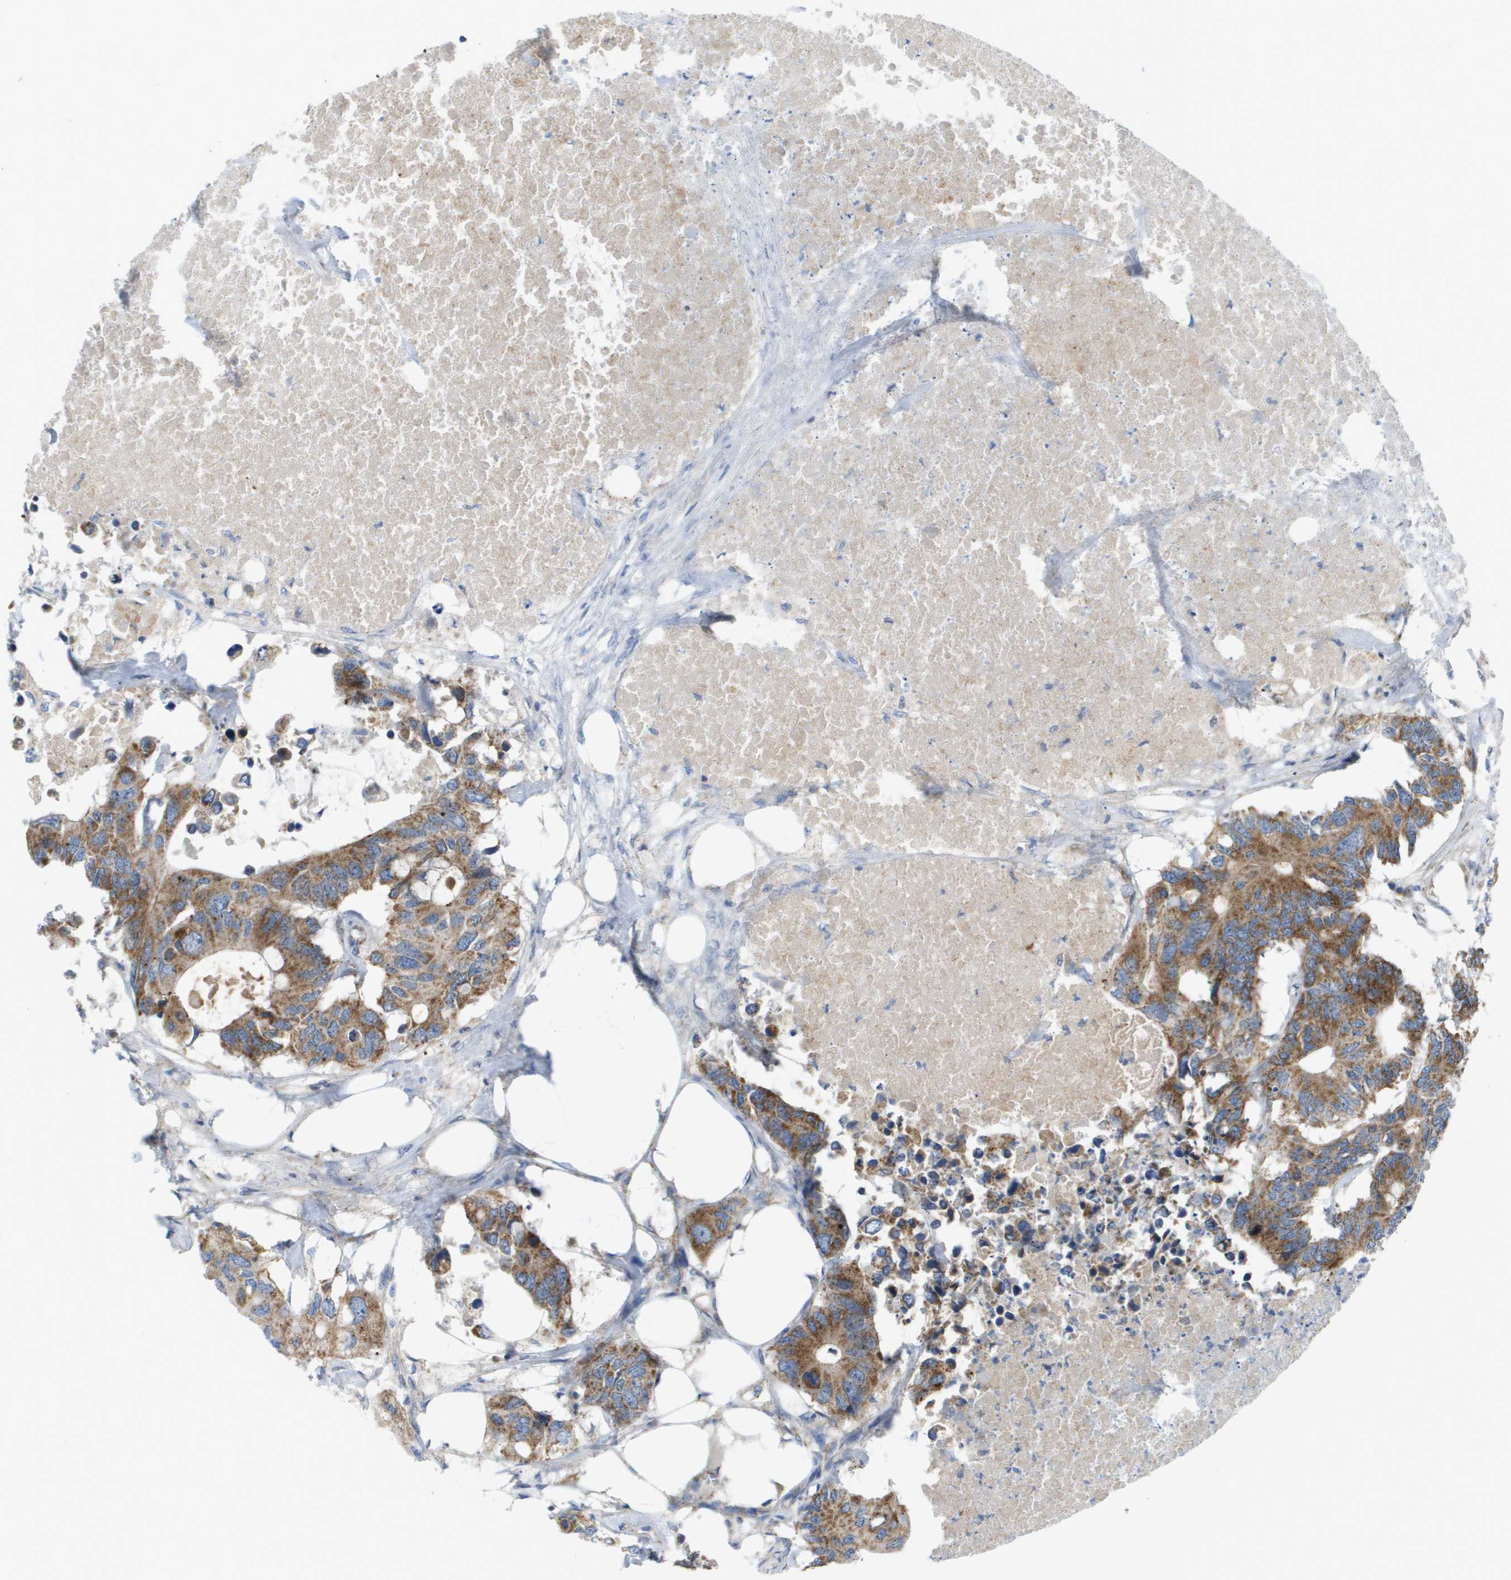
{"staining": {"intensity": "strong", "quantity": ">75%", "location": "cytoplasmic/membranous"}, "tissue": "colorectal cancer", "cell_type": "Tumor cells", "image_type": "cancer", "snomed": [{"axis": "morphology", "description": "Adenocarcinoma, NOS"}, {"axis": "topography", "description": "Colon"}], "caption": "Immunohistochemistry (IHC) histopathology image of colorectal cancer stained for a protein (brown), which reveals high levels of strong cytoplasmic/membranous expression in approximately >75% of tumor cells.", "gene": "FIS1", "patient": {"sex": "male", "age": 71}}